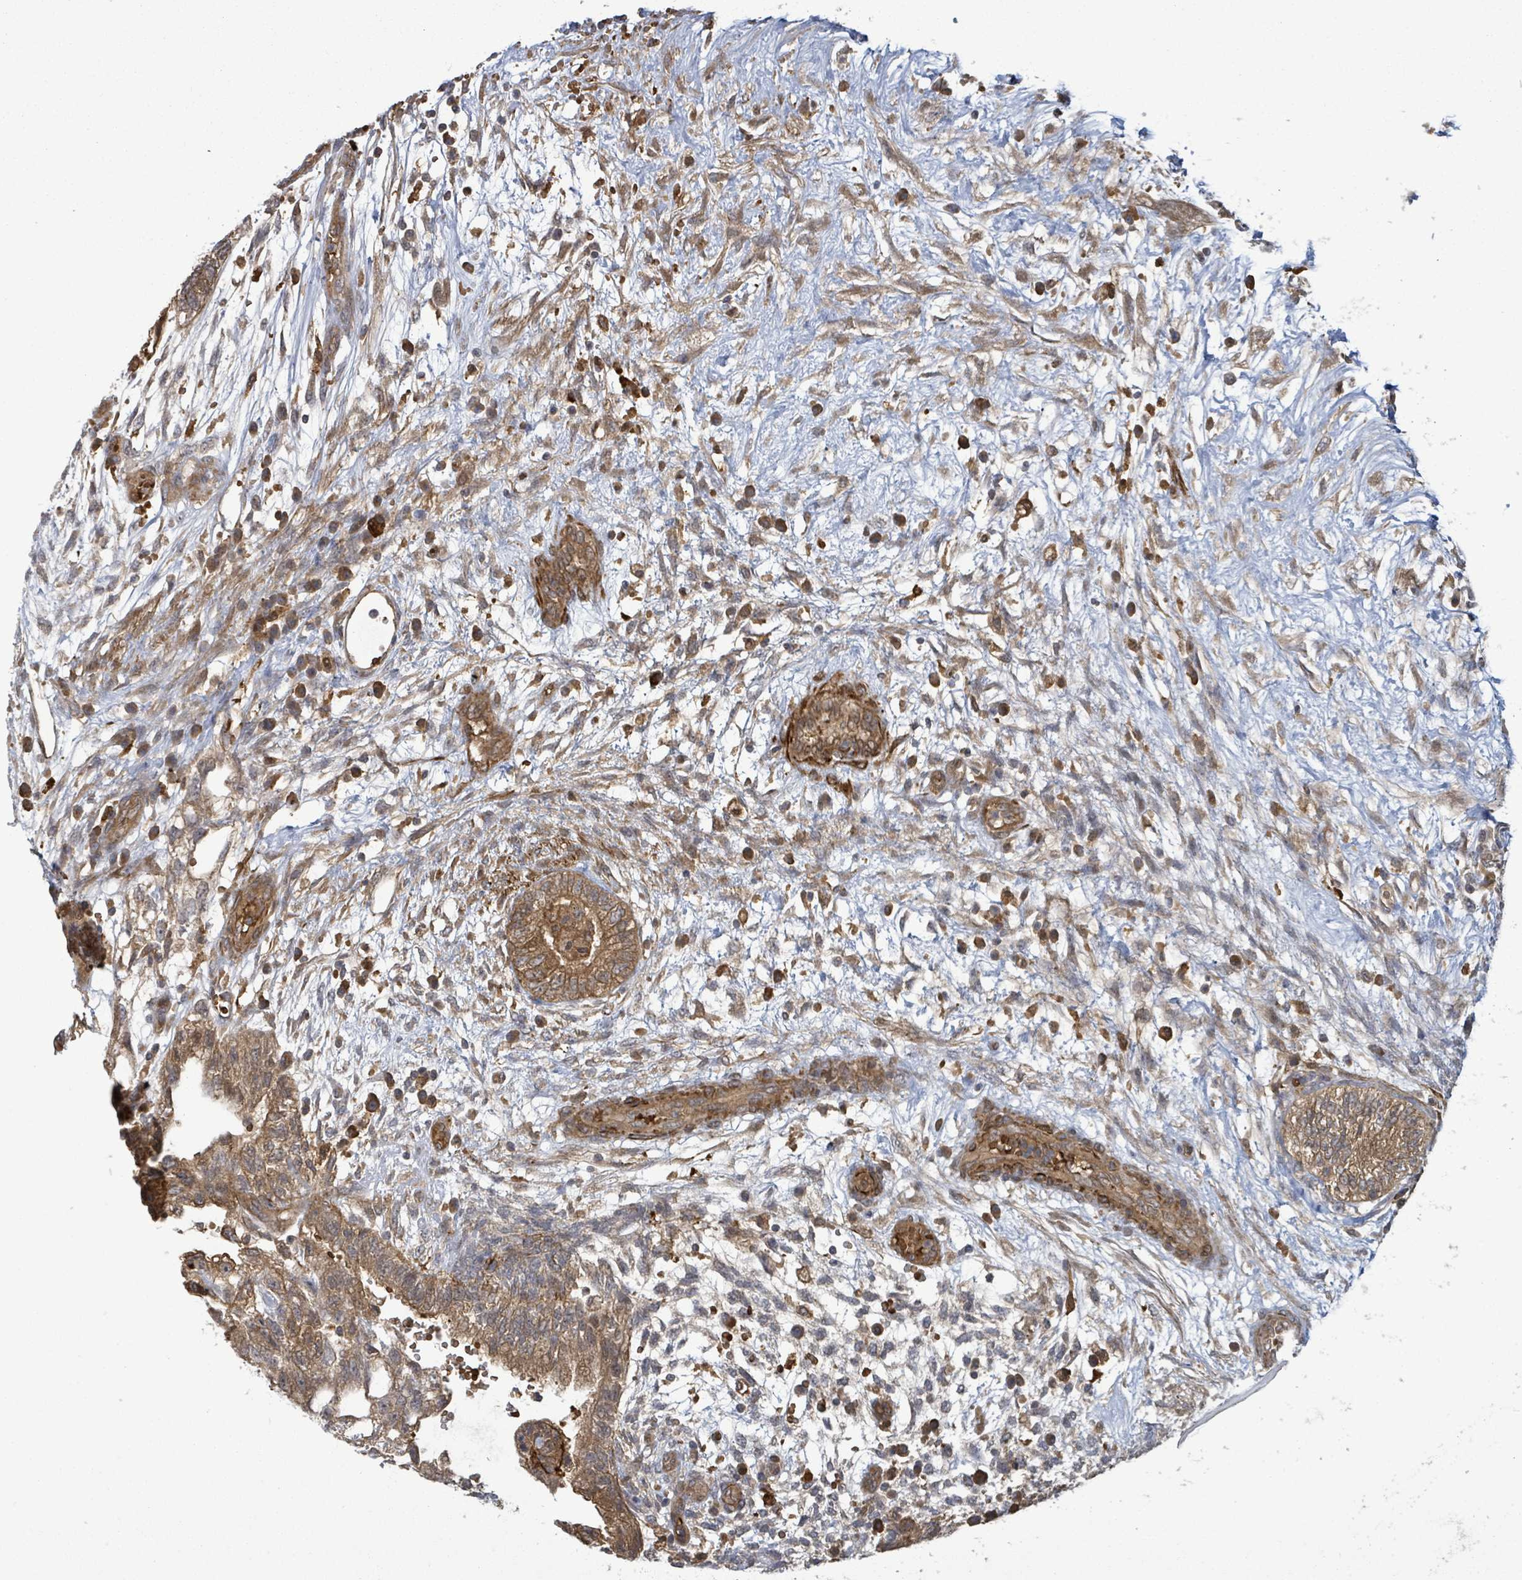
{"staining": {"intensity": "moderate", "quantity": ">75%", "location": "cytoplasmic/membranous"}, "tissue": "testis cancer", "cell_type": "Tumor cells", "image_type": "cancer", "snomed": [{"axis": "morphology", "description": "Normal tissue, NOS"}, {"axis": "morphology", "description": "Carcinoma, Embryonal, NOS"}, {"axis": "topography", "description": "Testis"}], "caption": "Approximately >75% of tumor cells in embryonal carcinoma (testis) display moderate cytoplasmic/membranous protein positivity as visualized by brown immunohistochemical staining.", "gene": "MAP3K6", "patient": {"sex": "male", "age": 32}}